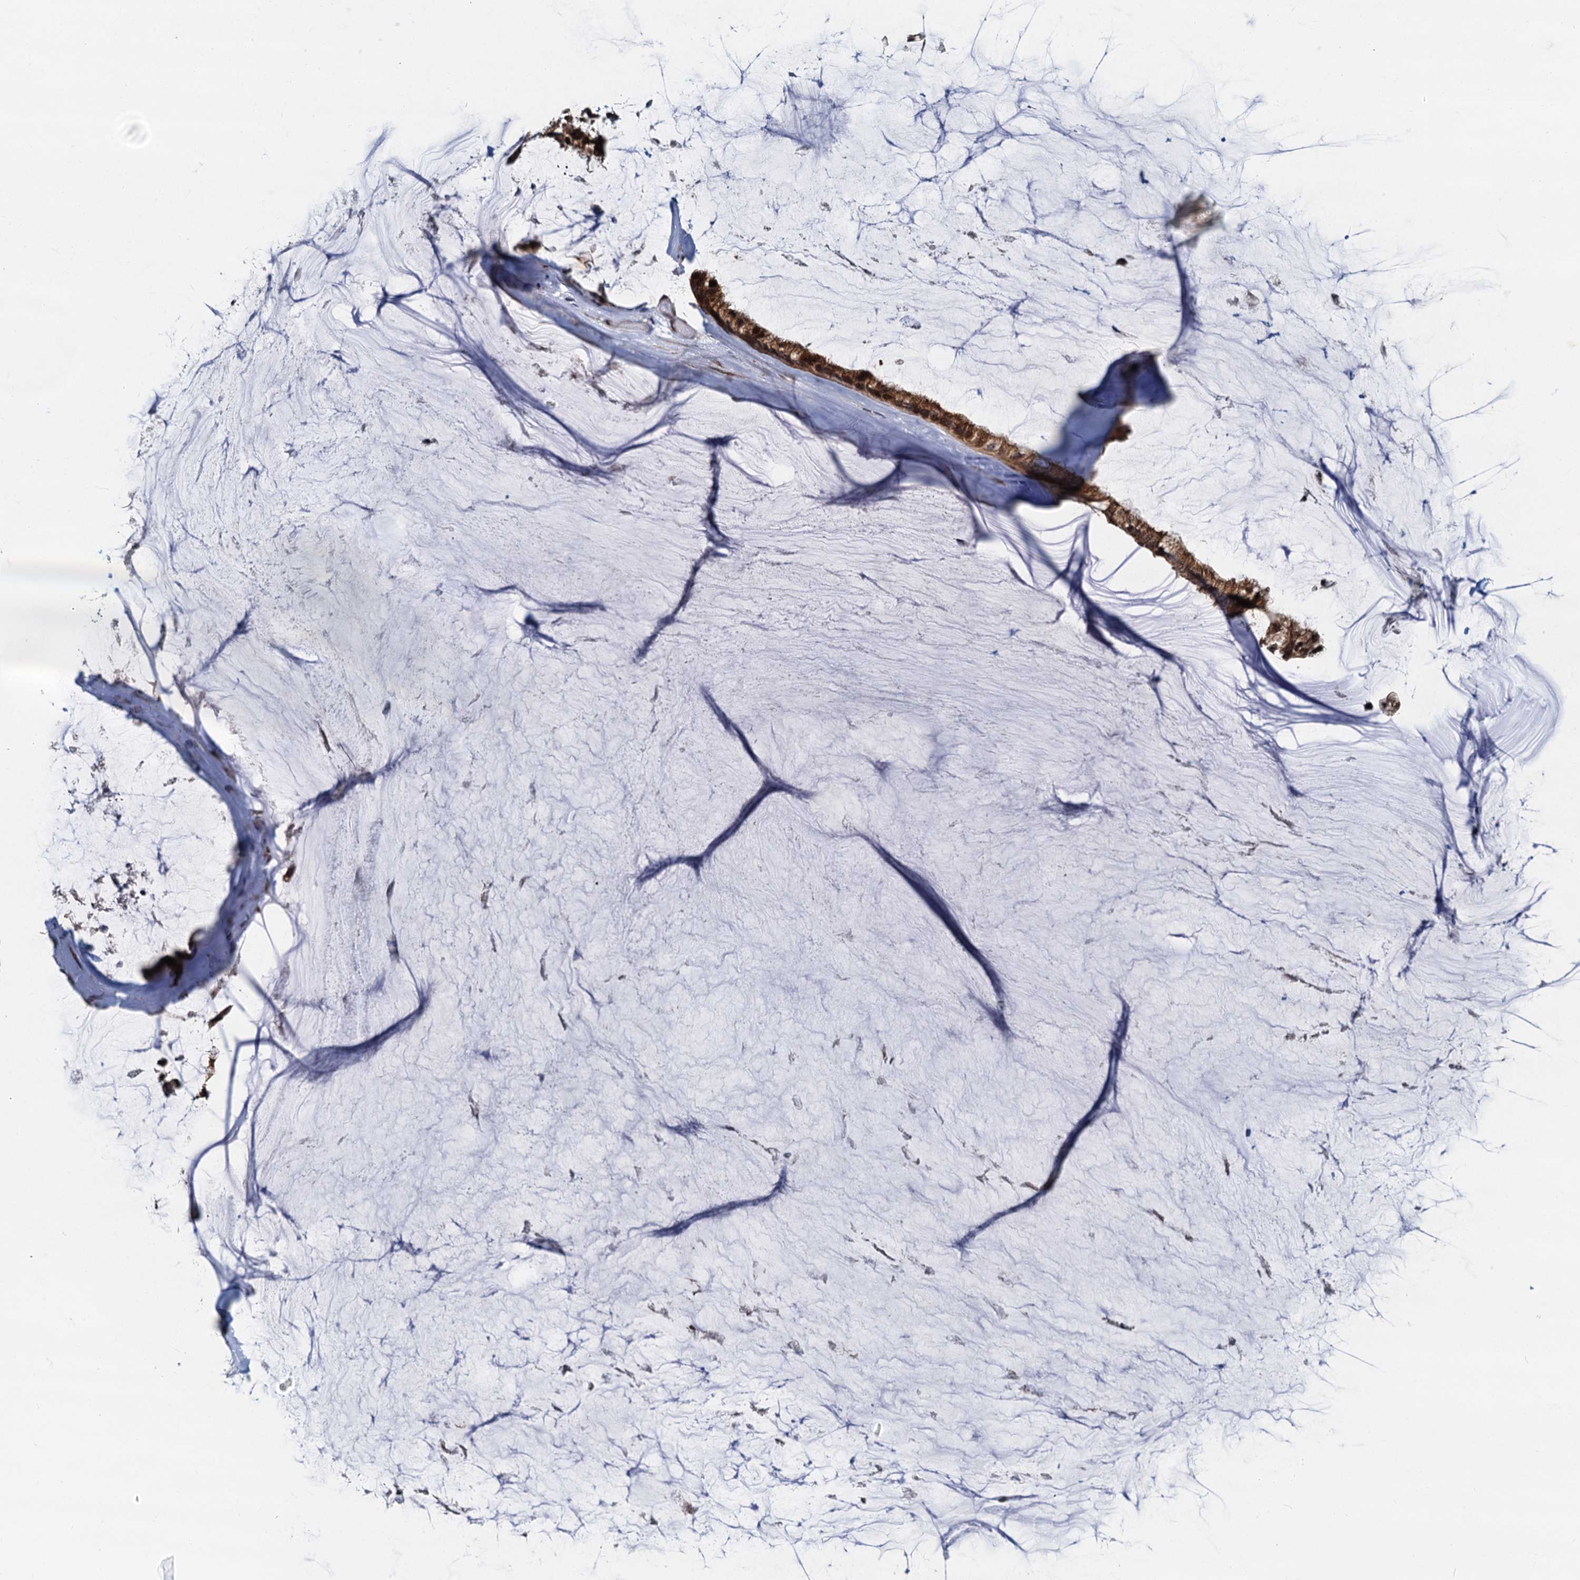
{"staining": {"intensity": "strong", "quantity": ">75%", "location": "cytoplasmic/membranous,nuclear"}, "tissue": "ovarian cancer", "cell_type": "Tumor cells", "image_type": "cancer", "snomed": [{"axis": "morphology", "description": "Cystadenocarcinoma, mucinous, NOS"}, {"axis": "topography", "description": "Ovary"}], "caption": "Ovarian mucinous cystadenocarcinoma tissue reveals strong cytoplasmic/membranous and nuclear staining in about >75% of tumor cells, visualized by immunohistochemistry.", "gene": "DNAJC21", "patient": {"sex": "female", "age": 39}}